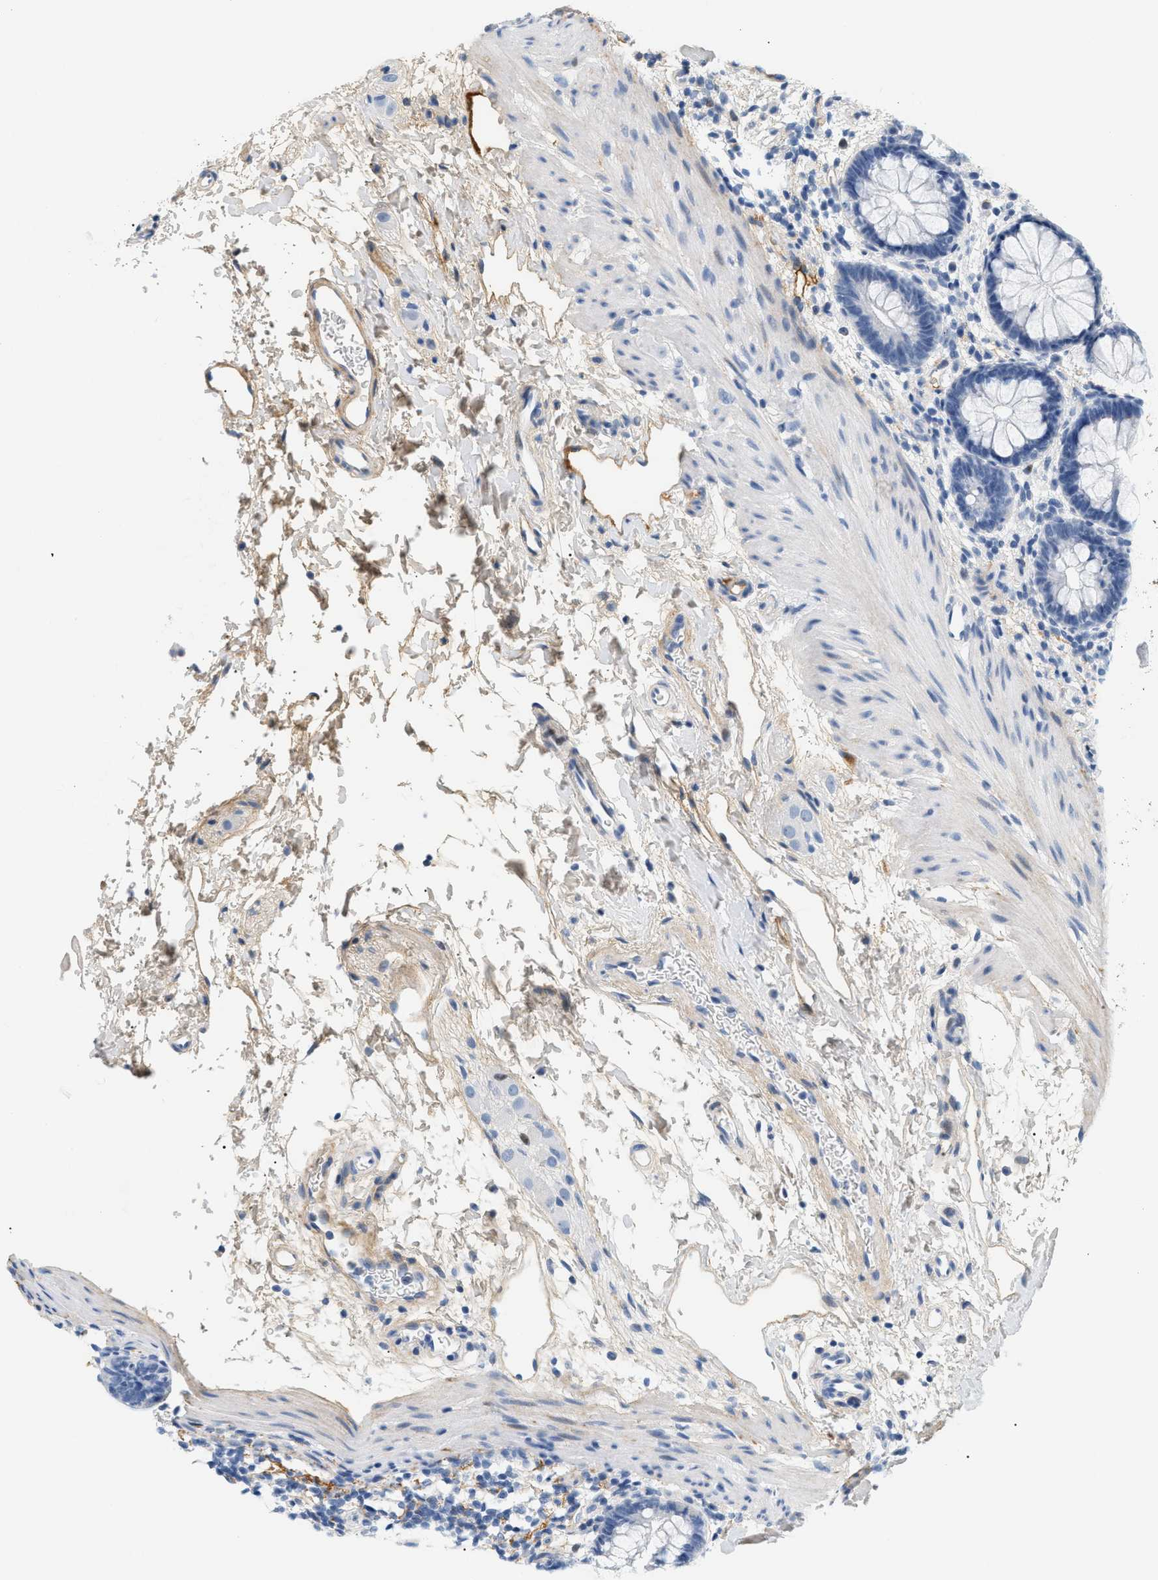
{"staining": {"intensity": "negative", "quantity": "none", "location": "none"}, "tissue": "rectum", "cell_type": "Glandular cells", "image_type": "normal", "snomed": [{"axis": "morphology", "description": "Normal tissue, NOS"}, {"axis": "topography", "description": "Rectum"}], "caption": "The immunohistochemistry (IHC) photomicrograph has no significant expression in glandular cells of rectum. (DAB (3,3'-diaminobenzidine) immunohistochemistry with hematoxylin counter stain).", "gene": "CFH", "patient": {"sex": "female", "age": 24}}